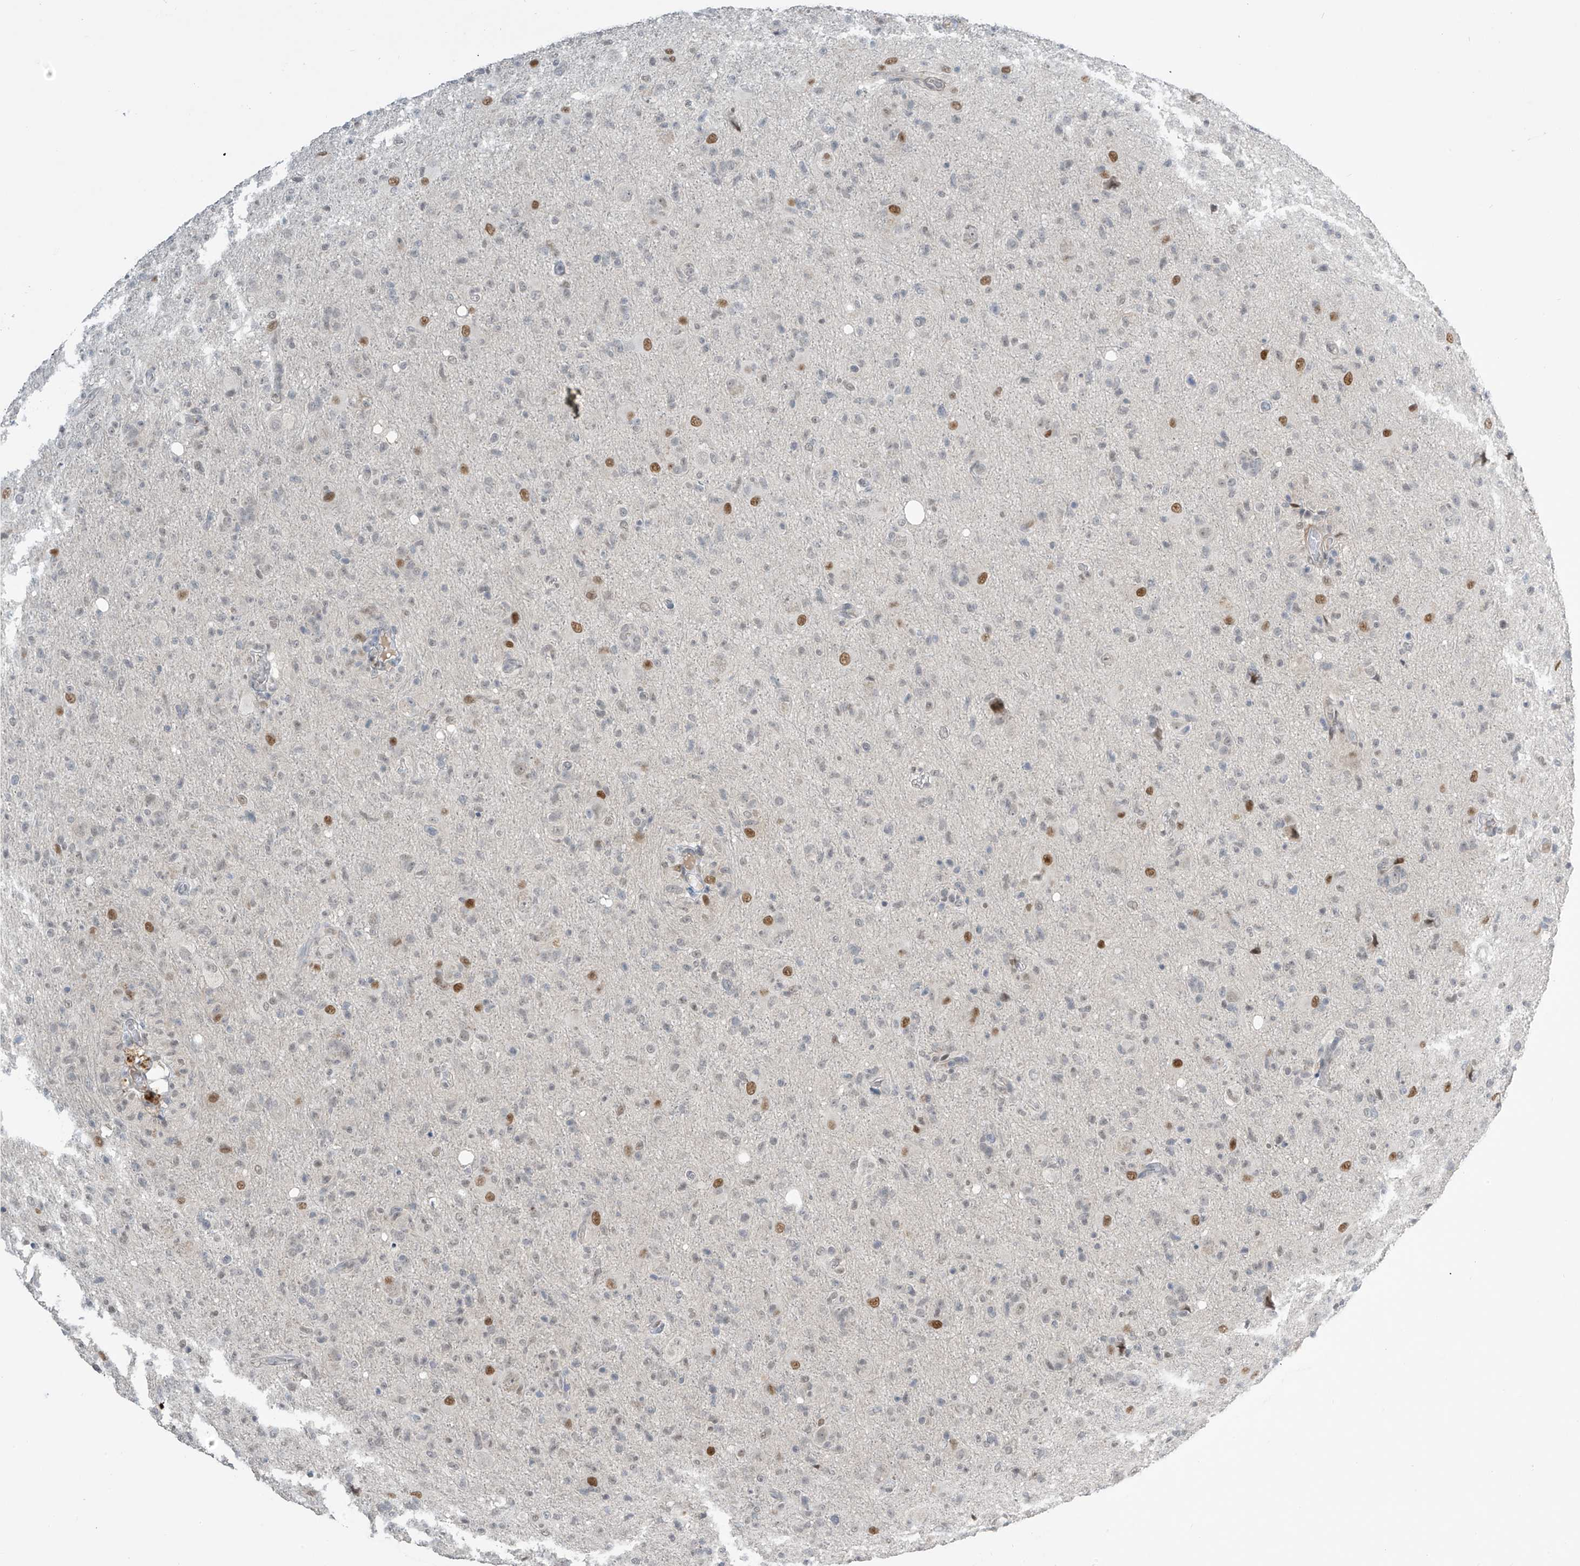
{"staining": {"intensity": "negative", "quantity": "none", "location": "none"}, "tissue": "glioma", "cell_type": "Tumor cells", "image_type": "cancer", "snomed": [{"axis": "morphology", "description": "Glioma, malignant, High grade"}, {"axis": "topography", "description": "Brain"}], "caption": "IHC of human malignant glioma (high-grade) shows no staining in tumor cells. (Brightfield microscopy of DAB (3,3'-diaminobenzidine) immunohistochemistry at high magnification).", "gene": "METAP1D", "patient": {"sex": "female", "age": 57}}